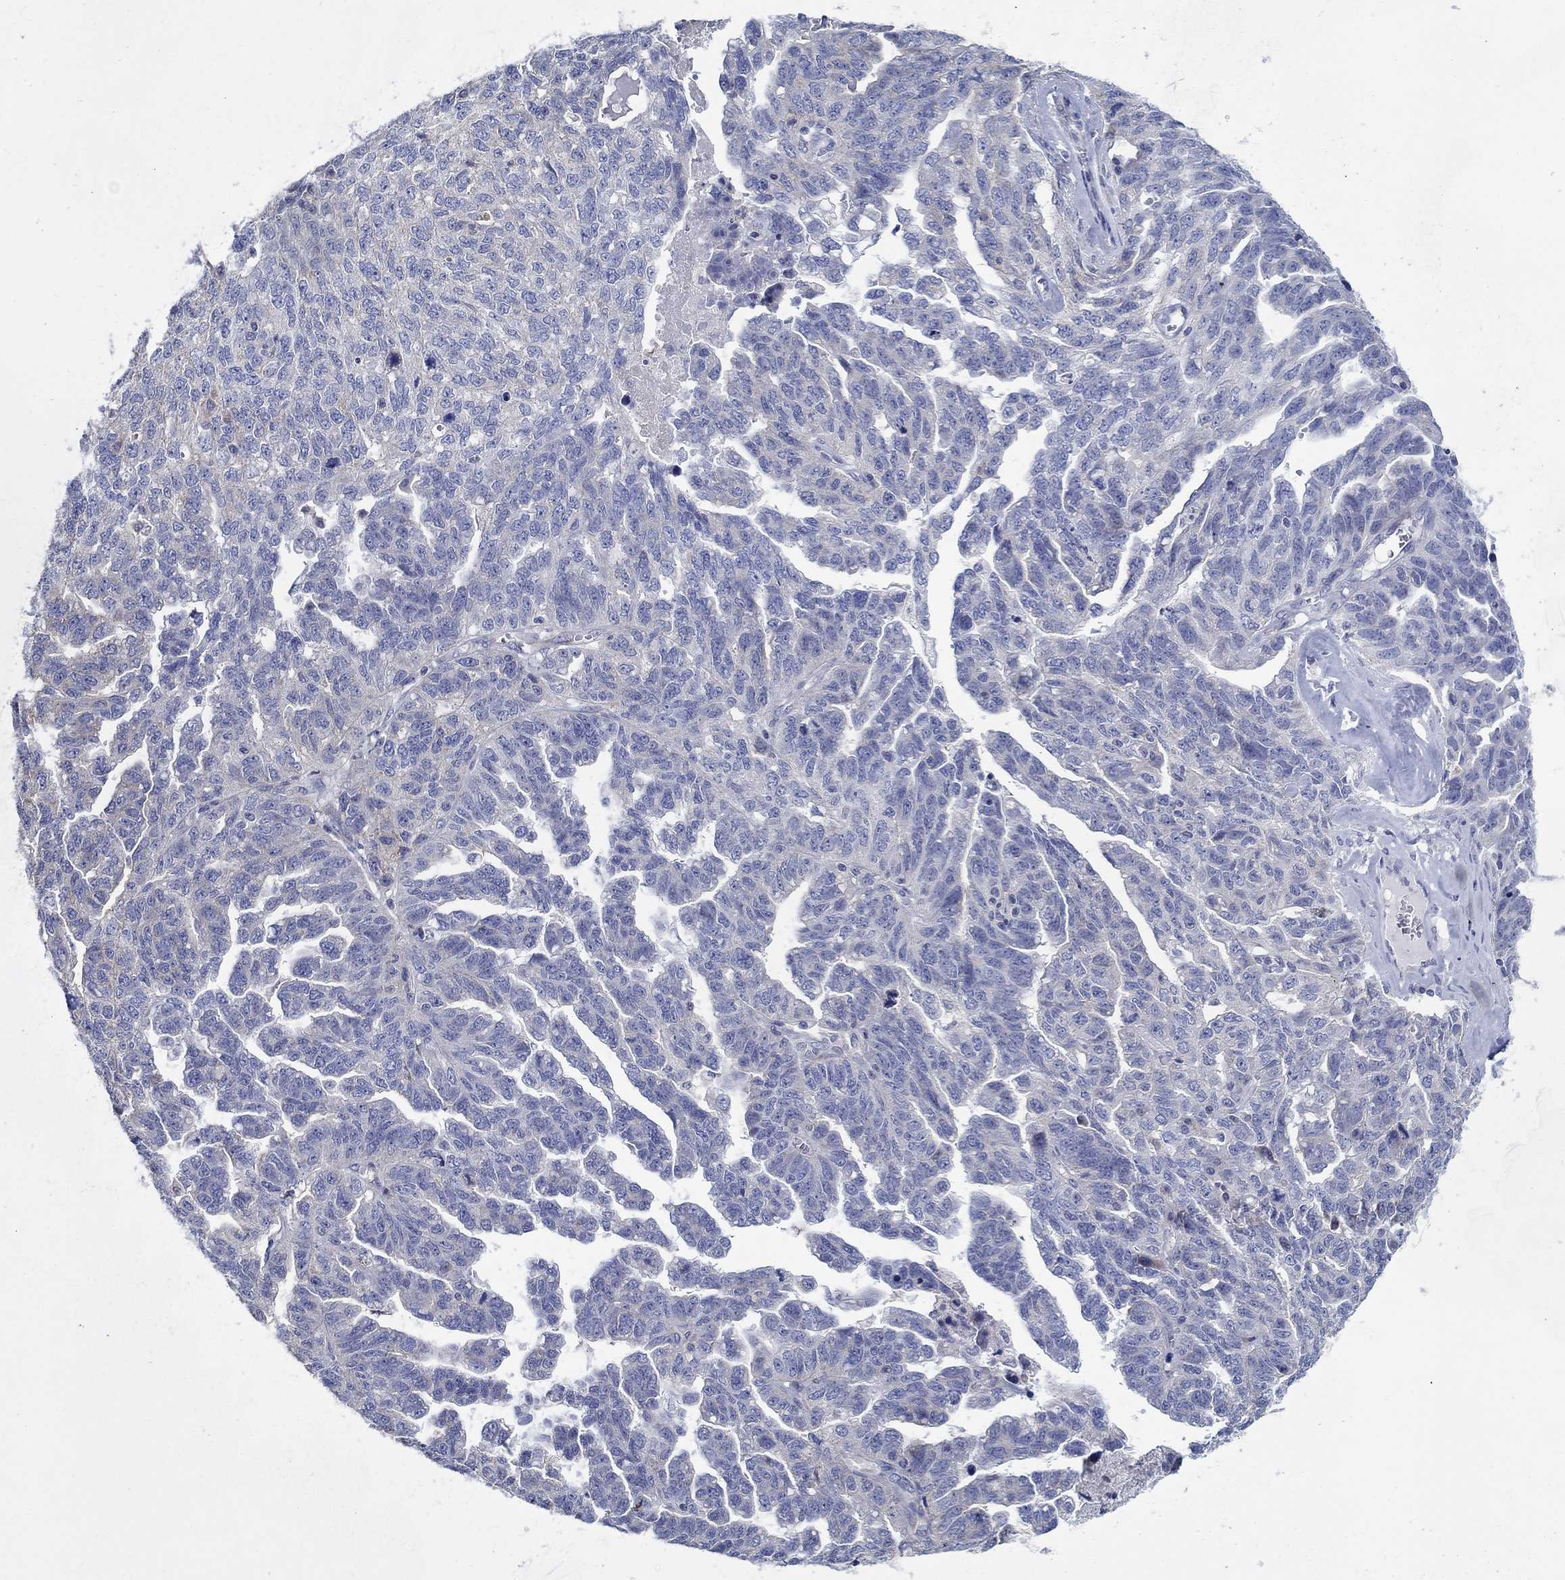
{"staining": {"intensity": "negative", "quantity": "none", "location": "none"}, "tissue": "ovarian cancer", "cell_type": "Tumor cells", "image_type": "cancer", "snomed": [{"axis": "morphology", "description": "Cystadenocarcinoma, serous, NOS"}, {"axis": "topography", "description": "Ovary"}], "caption": "Ovarian cancer stained for a protein using immunohistochemistry demonstrates no positivity tumor cells.", "gene": "CFAP61", "patient": {"sex": "female", "age": 71}}